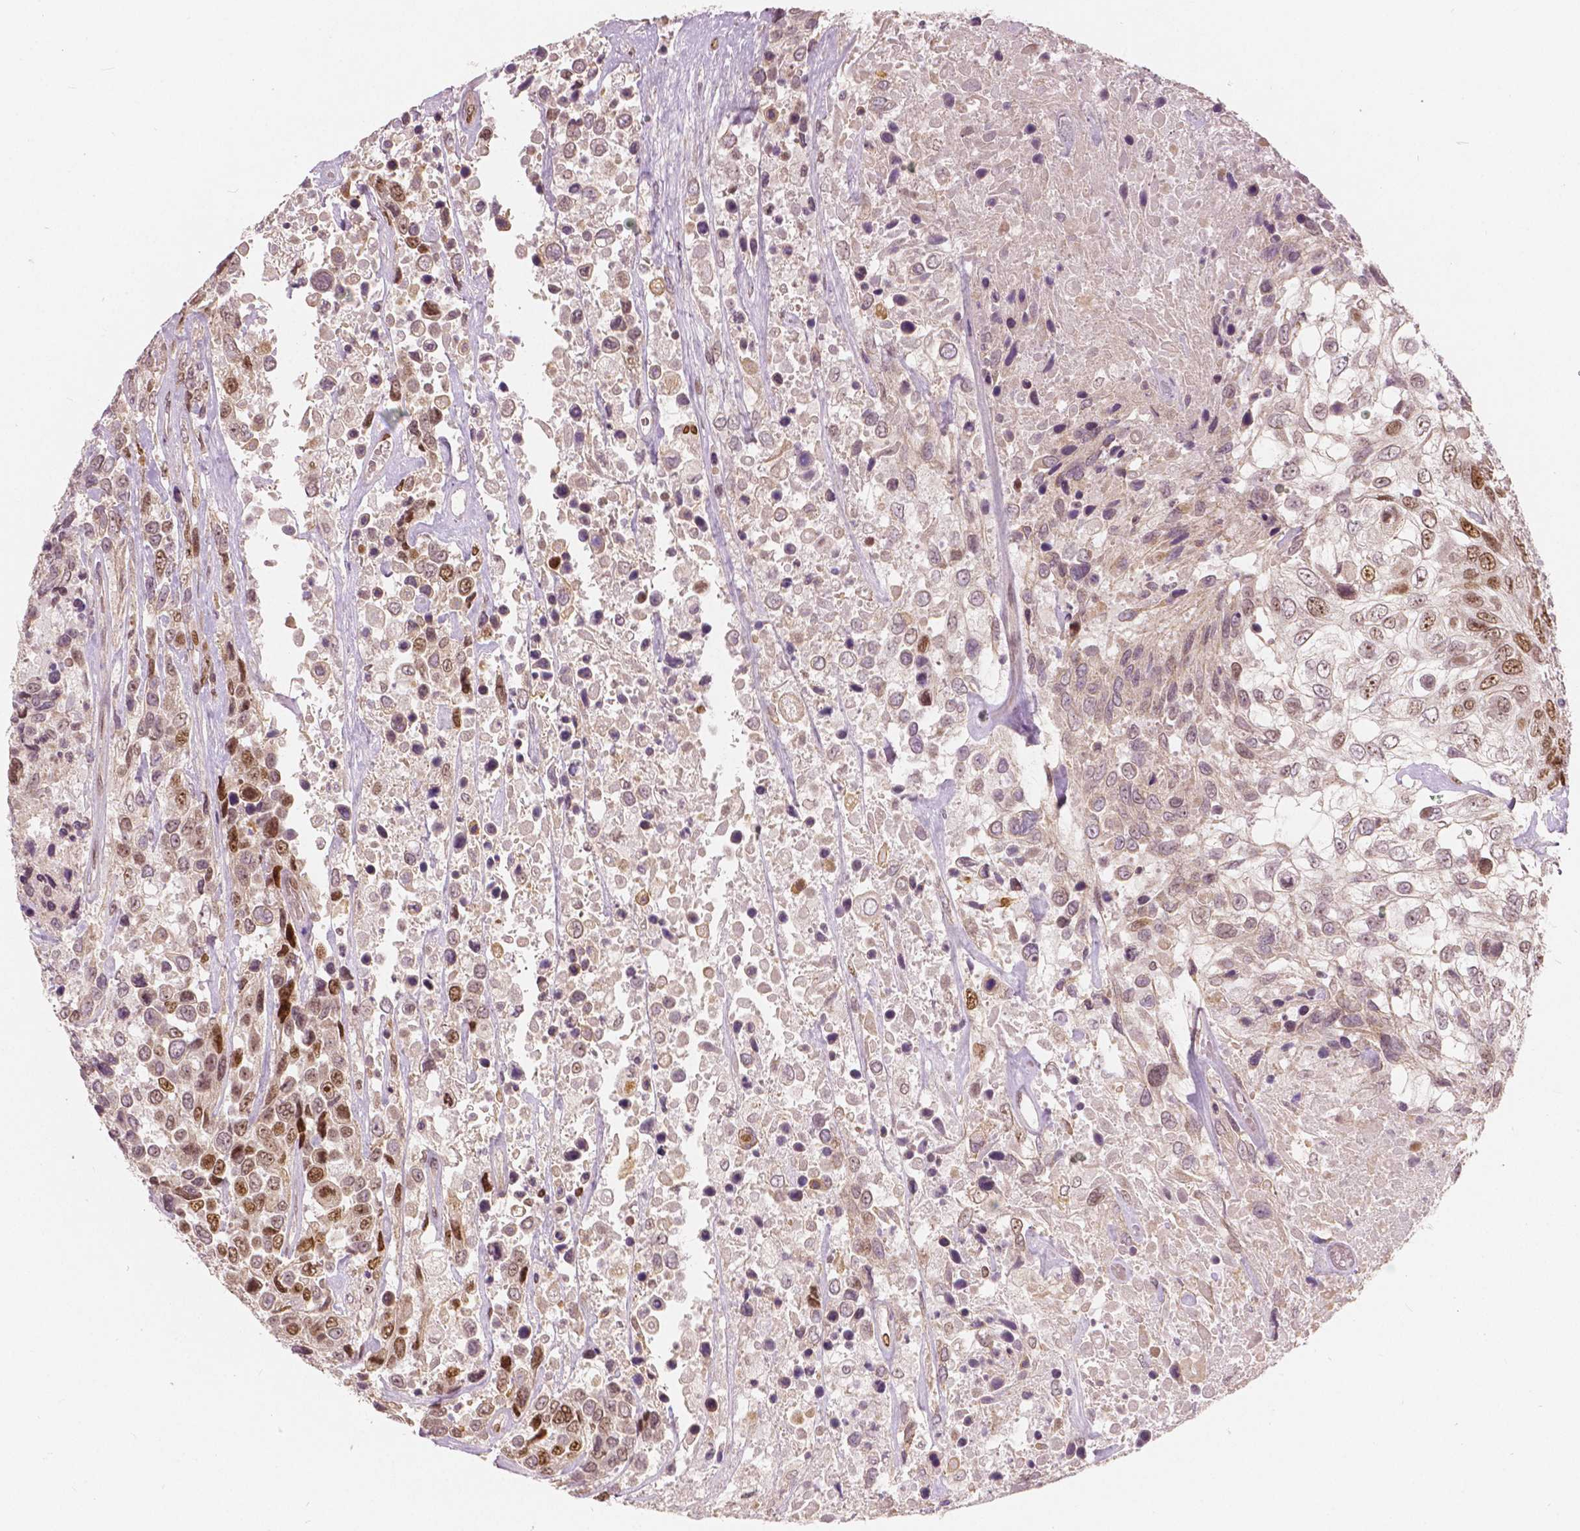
{"staining": {"intensity": "moderate", "quantity": "25%-75%", "location": "nuclear"}, "tissue": "urothelial cancer", "cell_type": "Tumor cells", "image_type": "cancer", "snomed": [{"axis": "morphology", "description": "Urothelial carcinoma, High grade"}, {"axis": "topography", "description": "Urinary bladder"}], "caption": "A micrograph showing moderate nuclear expression in approximately 25%-75% of tumor cells in urothelial cancer, as visualized by brown immunohistochemical staining.", "gene": "NSD2", "patient": {"sex": "female", "age": 70}}